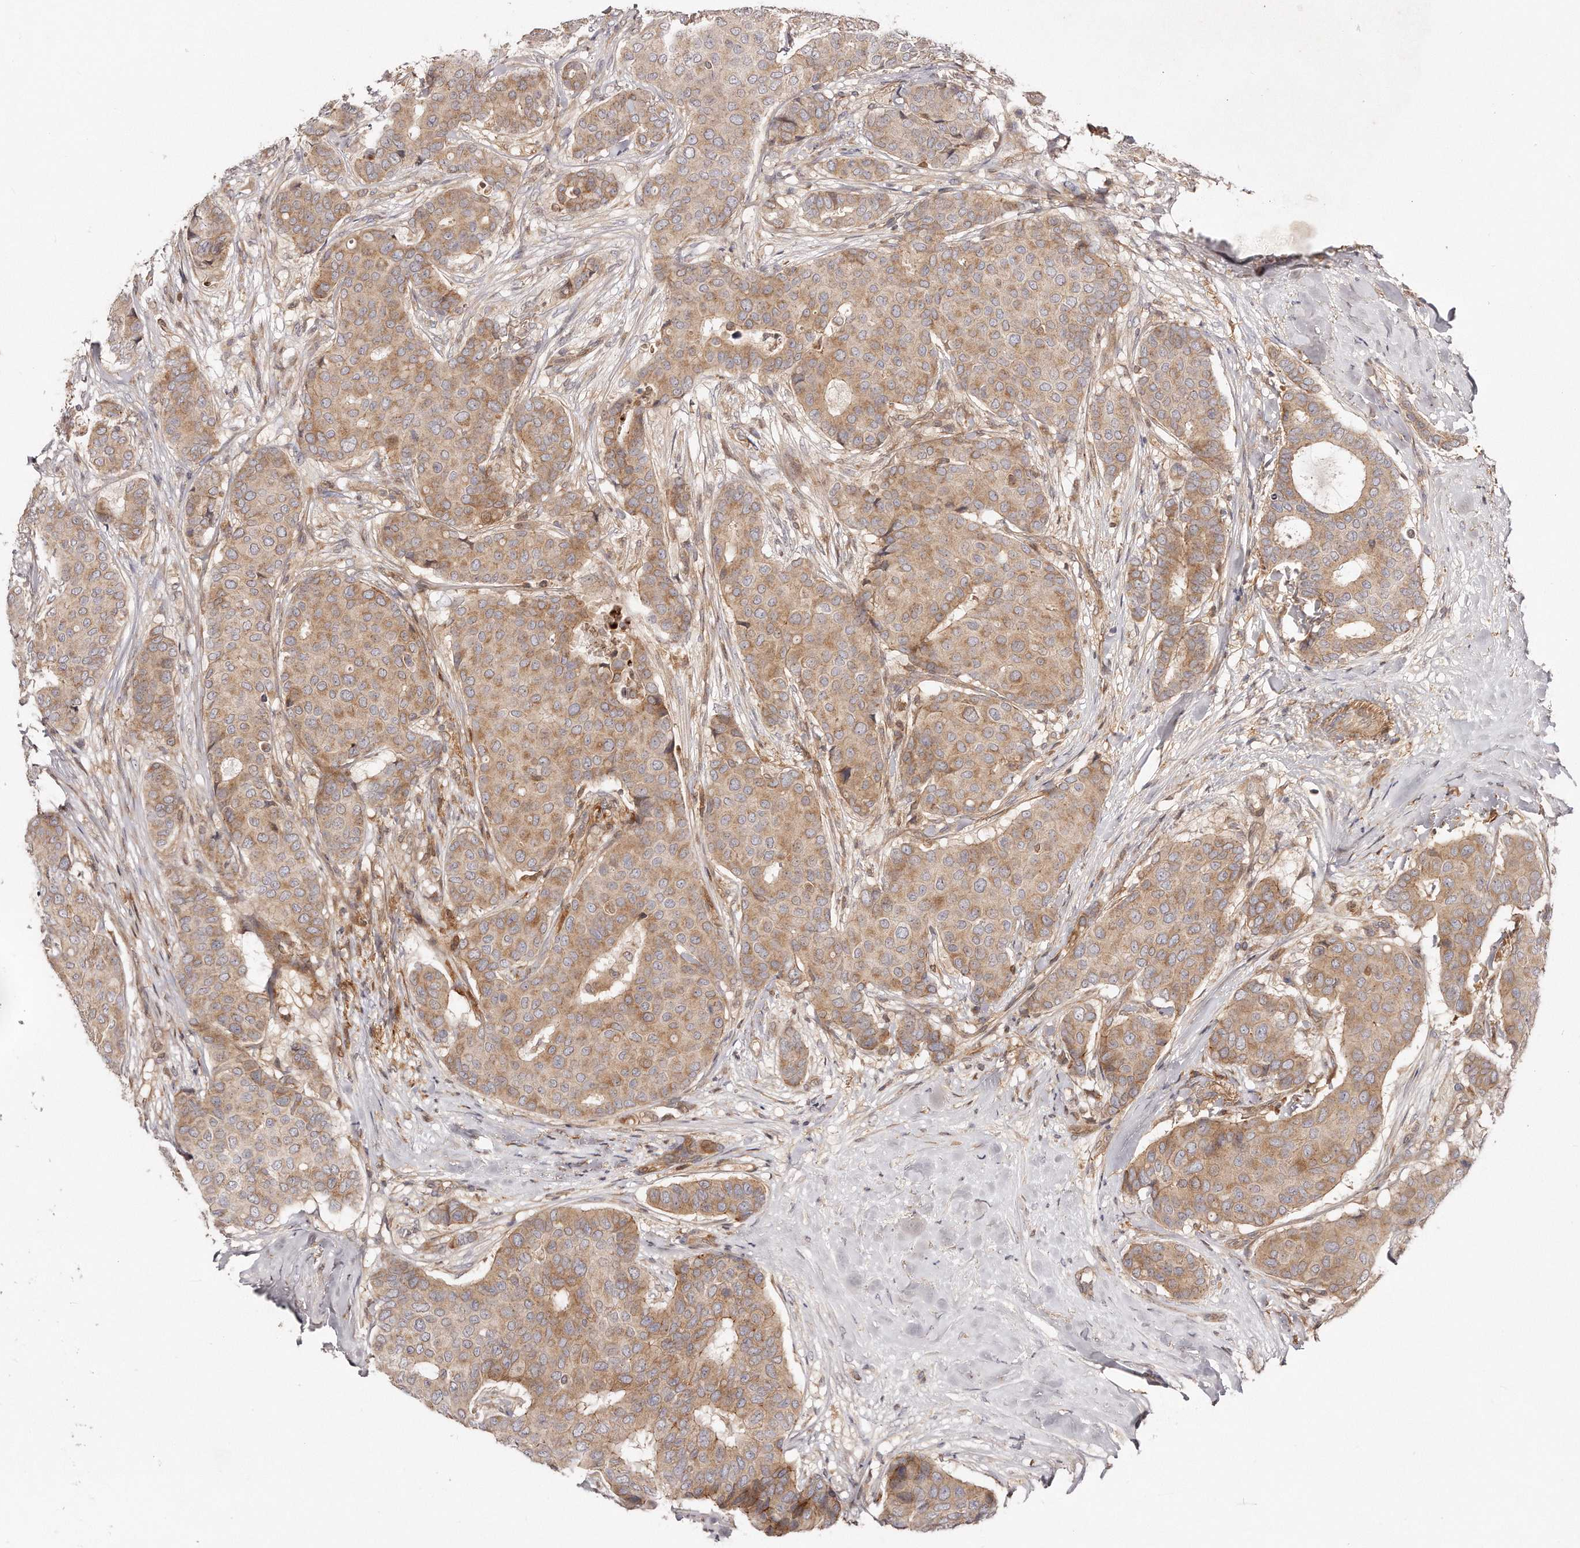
{"staining": {"intensity": "moderate", "quantity": ">75%", "location": "cytoplasmic/membranous"}, "tissue": "breast cancer", "cell_type": "Tumor cells", "image_type": "cancer", "snomed": [{"axis": "morphology", "description": "Duct carcinoma"}, {"axis": "topography", "description": "Breast"}], "caption": "IHC (DAB) staining of breast cancer reveals moderate cytoplasmic/membranous protein staining in about >75% of tumor cells.", "gene": "GBP4", "patient": {"sex": "female", "age": 75}}